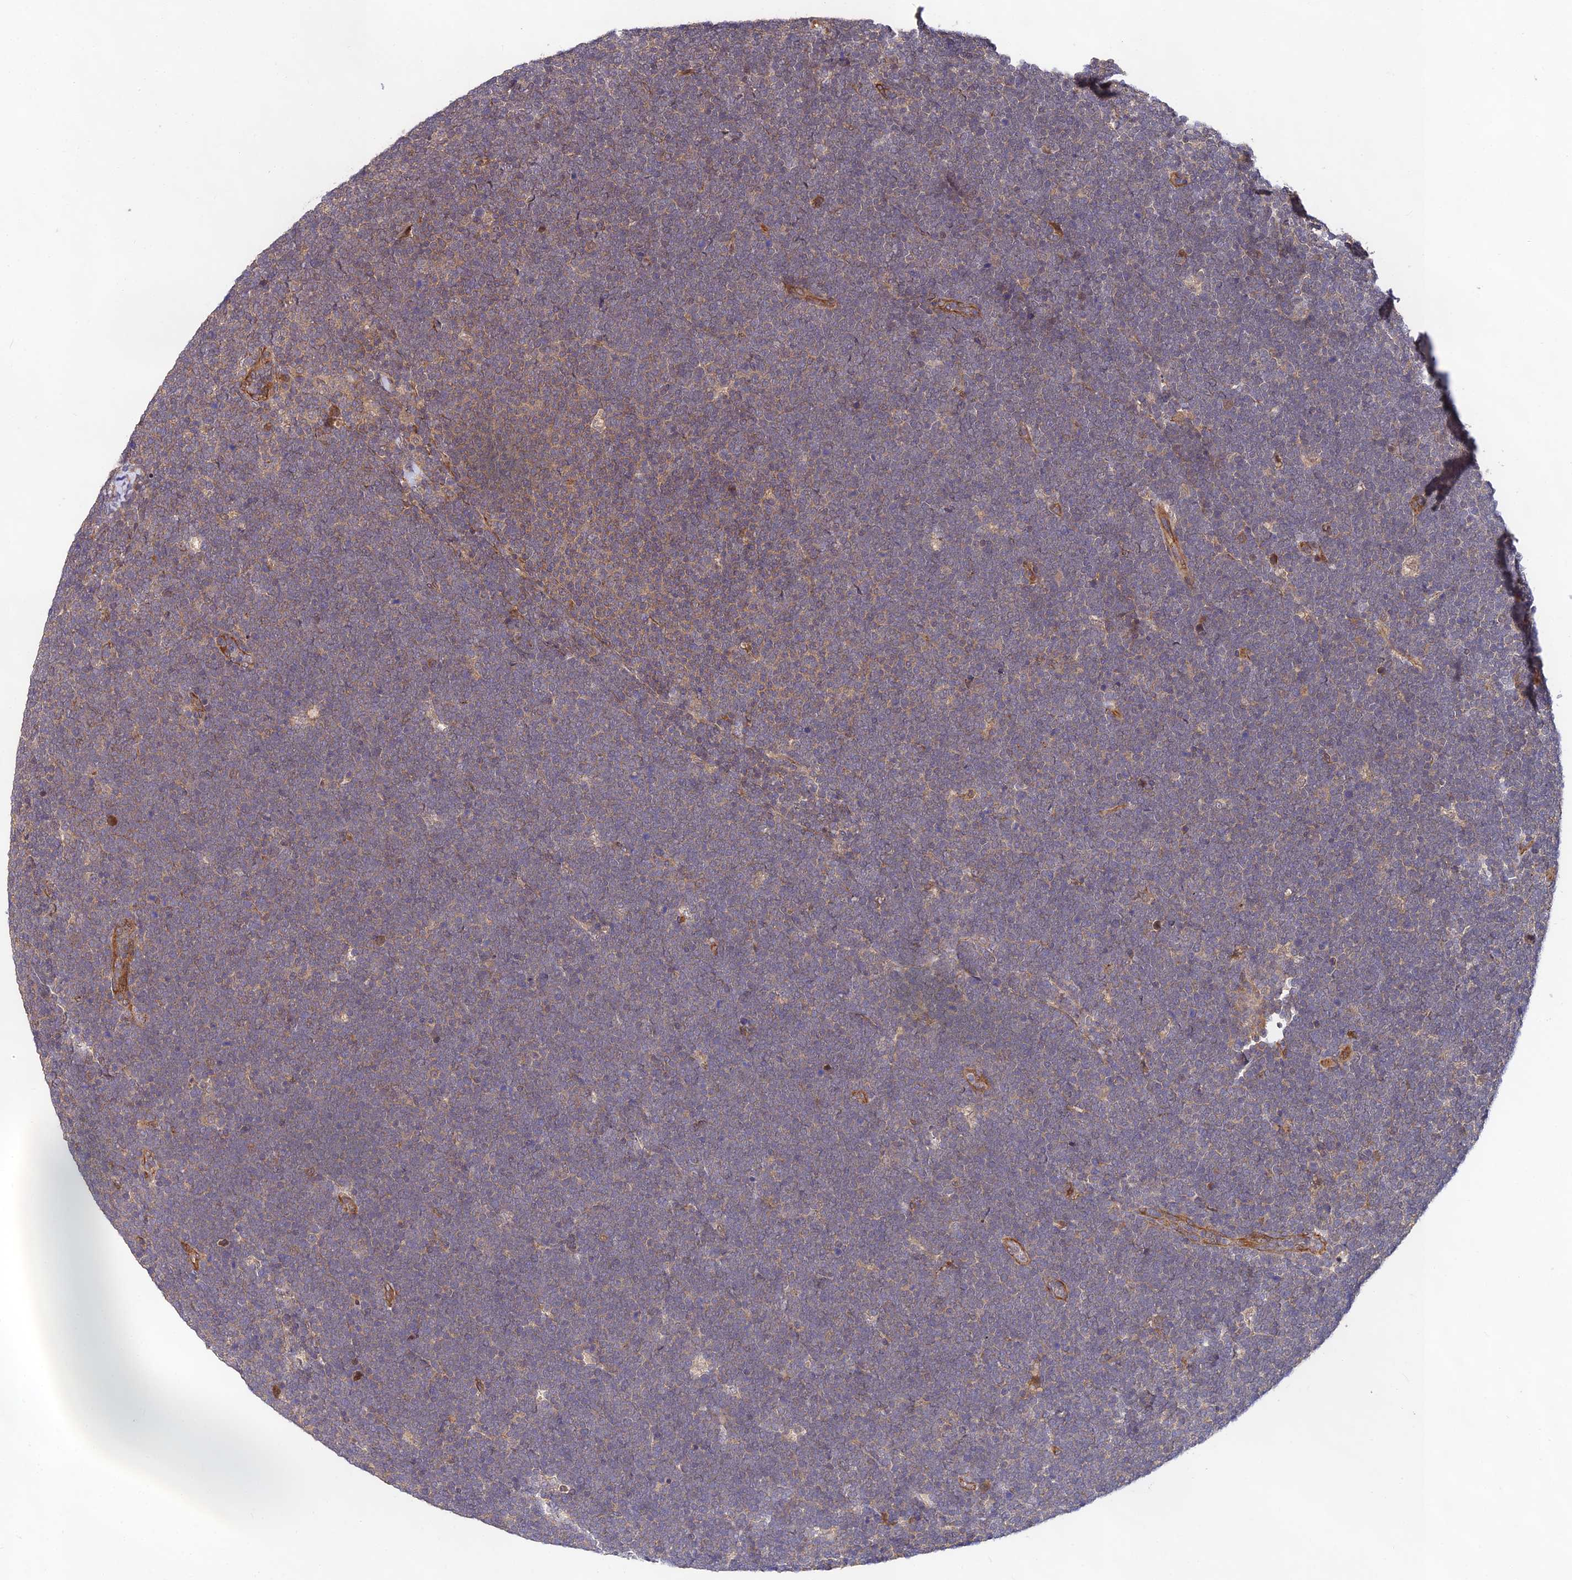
{"staining": {"intensity": "weak", "quantity": "25%-75%", "location": "cytoplasmic/membranous"}, "tissue": "lymphoma", "cell_type": "Tumor cells", "image_type": "cancer", "snomed": [{"axis": "morphology", "description": "Malignant lymphoma, non-Hodgkin's type, High grade"}, {"axis": "topography", "description": "Lymph node"}], "caption": "A micrograph of human lymphoma stained for a protein shows weak cytoplasmic/membranous brown staining in tumor cells.", "gene": "MKKS", "patient": {"sex": "male", "age": 13}}